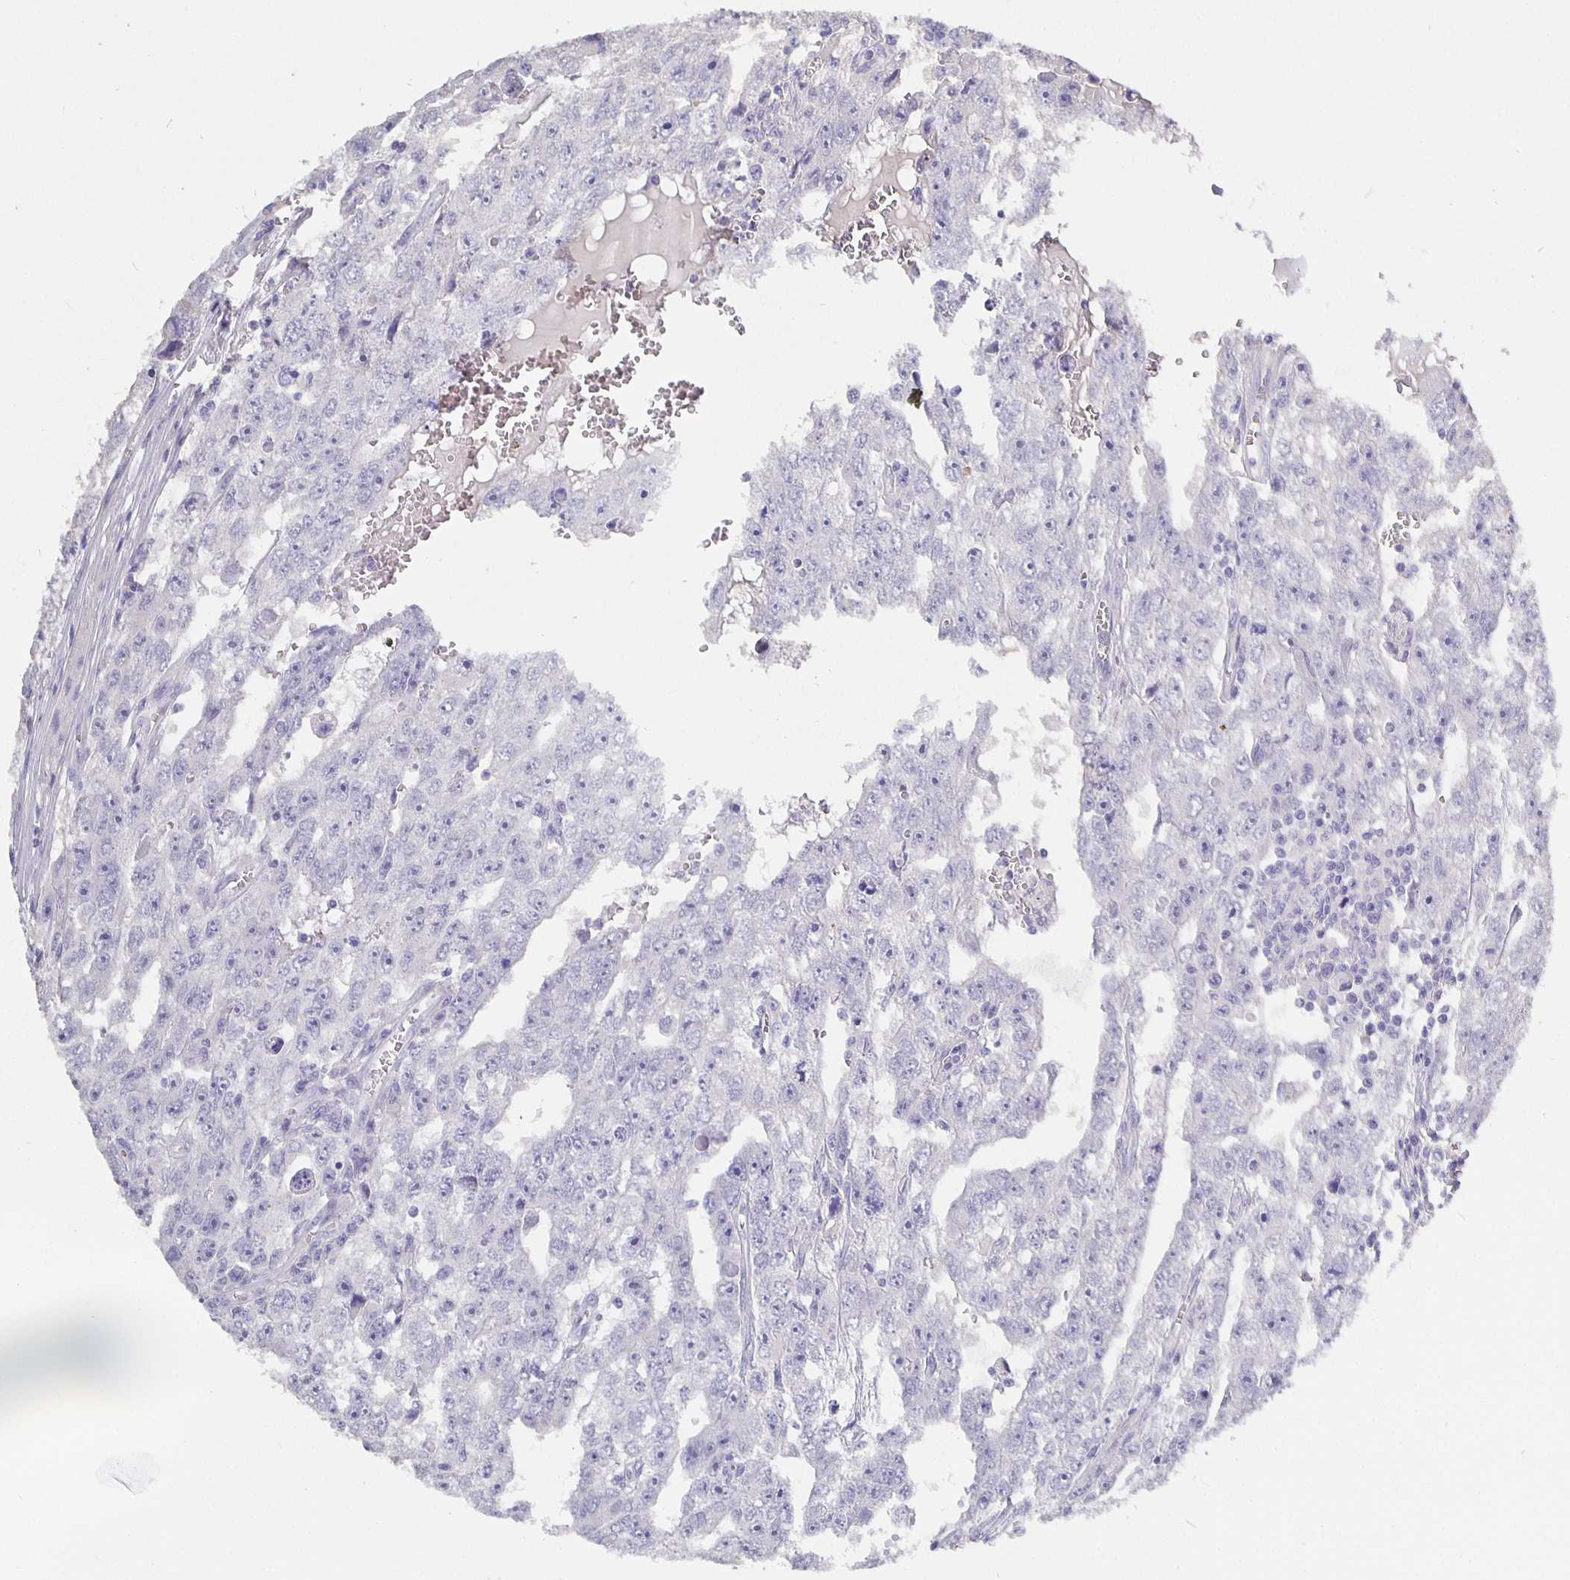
{"staining": {"intensity": "negative", "quantity": "none", "location": "none"}, "tissue": "testis cancer", "cell_type": "Tumor cells", "image_type": "cancer", "snomed": [{"axis": "morphology", "description": "Carcinoma, Embryonal, NOS"}, {"axis": "topography", "description": "Testis"}], "caption": "Immunohistochemistry histopathology image of testis cancer (embryonal carcinoma) stained for a protein (brown), which shows no staining in tumor cells.", "gene": "CFAP74", "patient": {"sex": "male", "age": 20}}